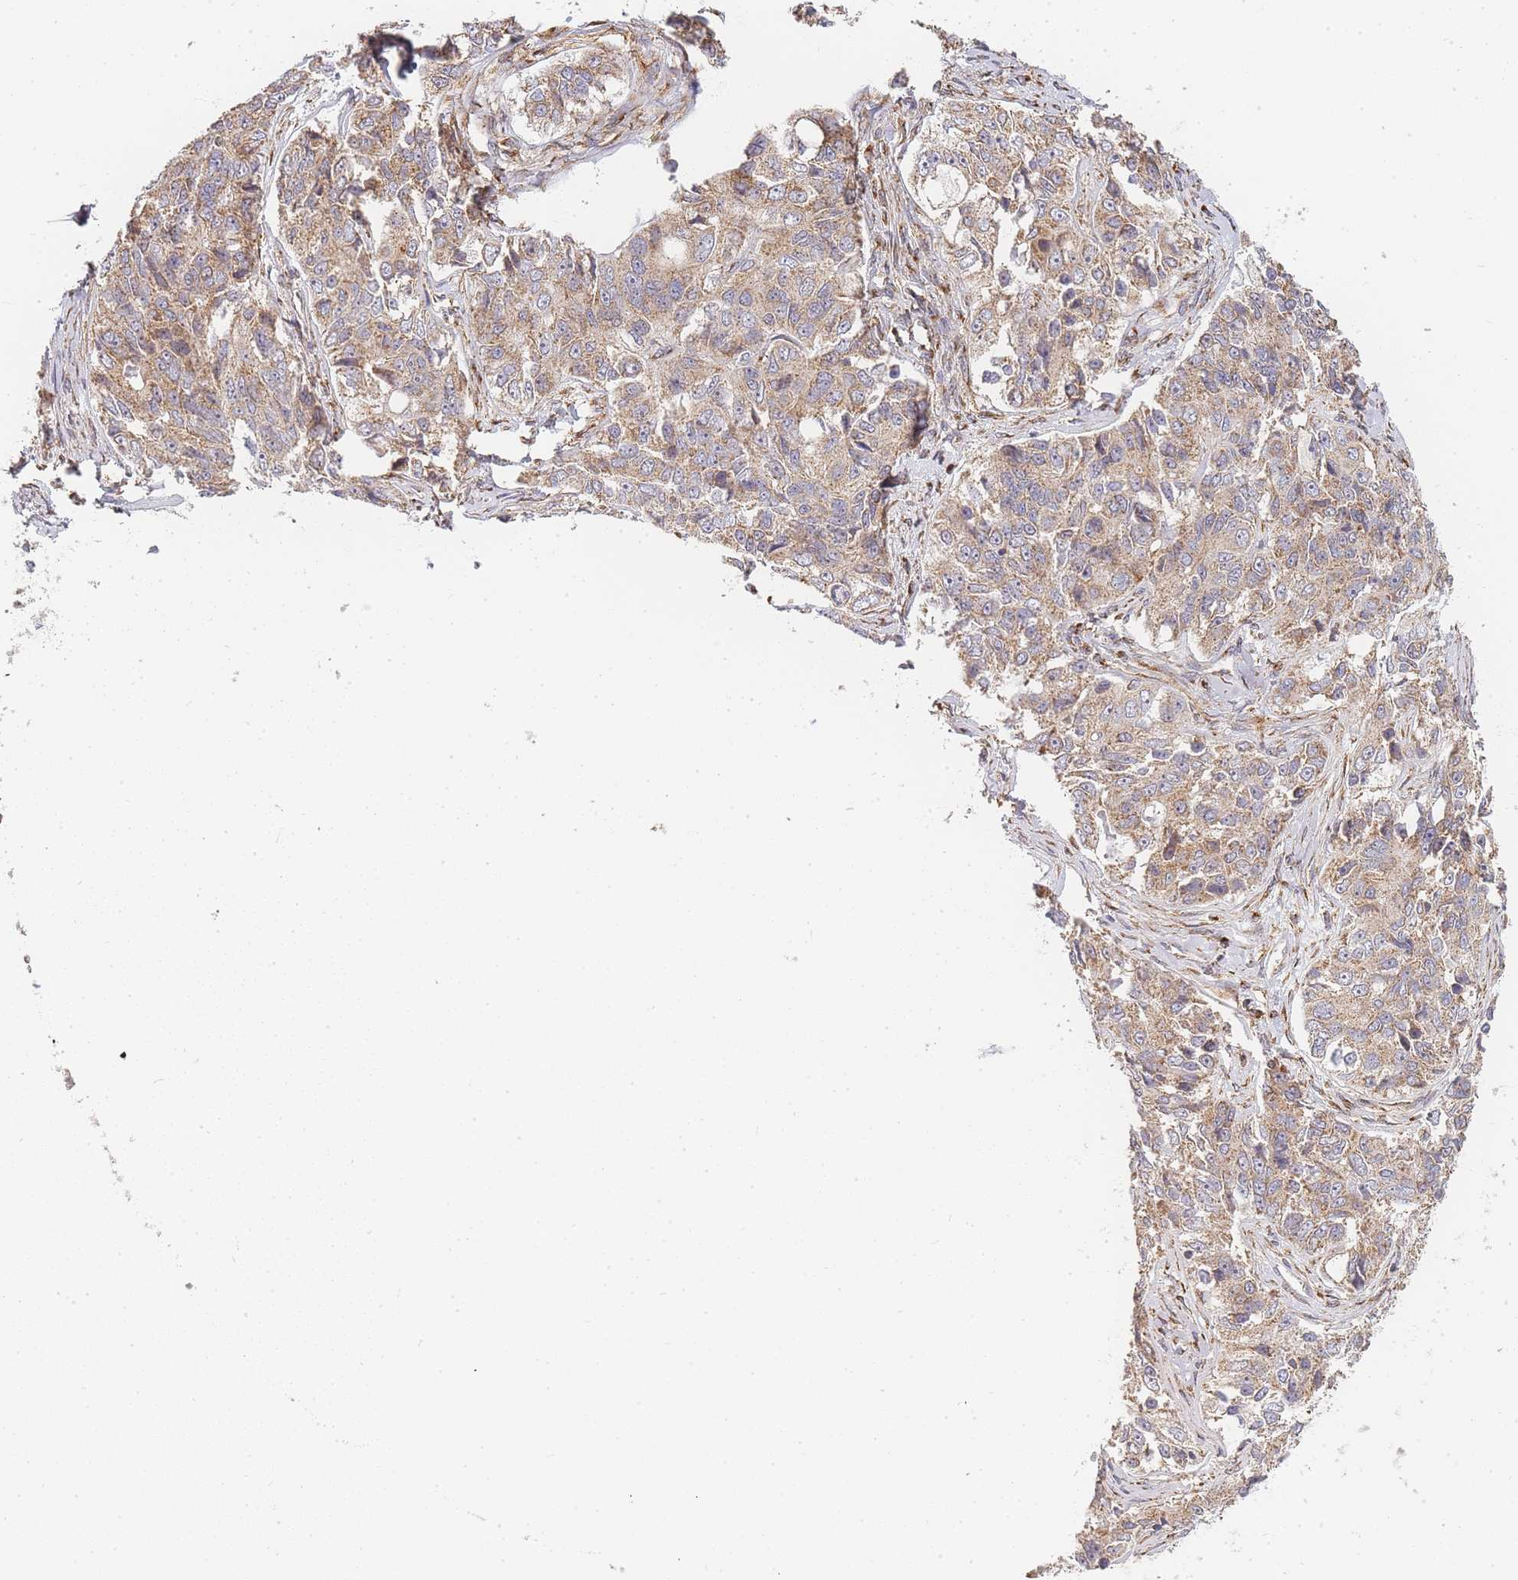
{"staining": {"intensity": "moderate", "quantity": ">75%", "location": "cytoplasmic/membranous"}, "tissue": "ovarian cancer", "cell_type": "Tumor cells", "image_type": "cancer", "snomed": [{"axis": "morphology", "description": "Carcinoma, endometroid"}, {"axis": "topography", "description": "Ovary"}], "caption": "IHC of endometroid carcinoma (ovarian) reveals medium levels of moderate cytoplasmic/membranous positivity in about >75% of tumor cells.", "gene": "ADCY9", "patient": {"sex": "female", "age": 51}}